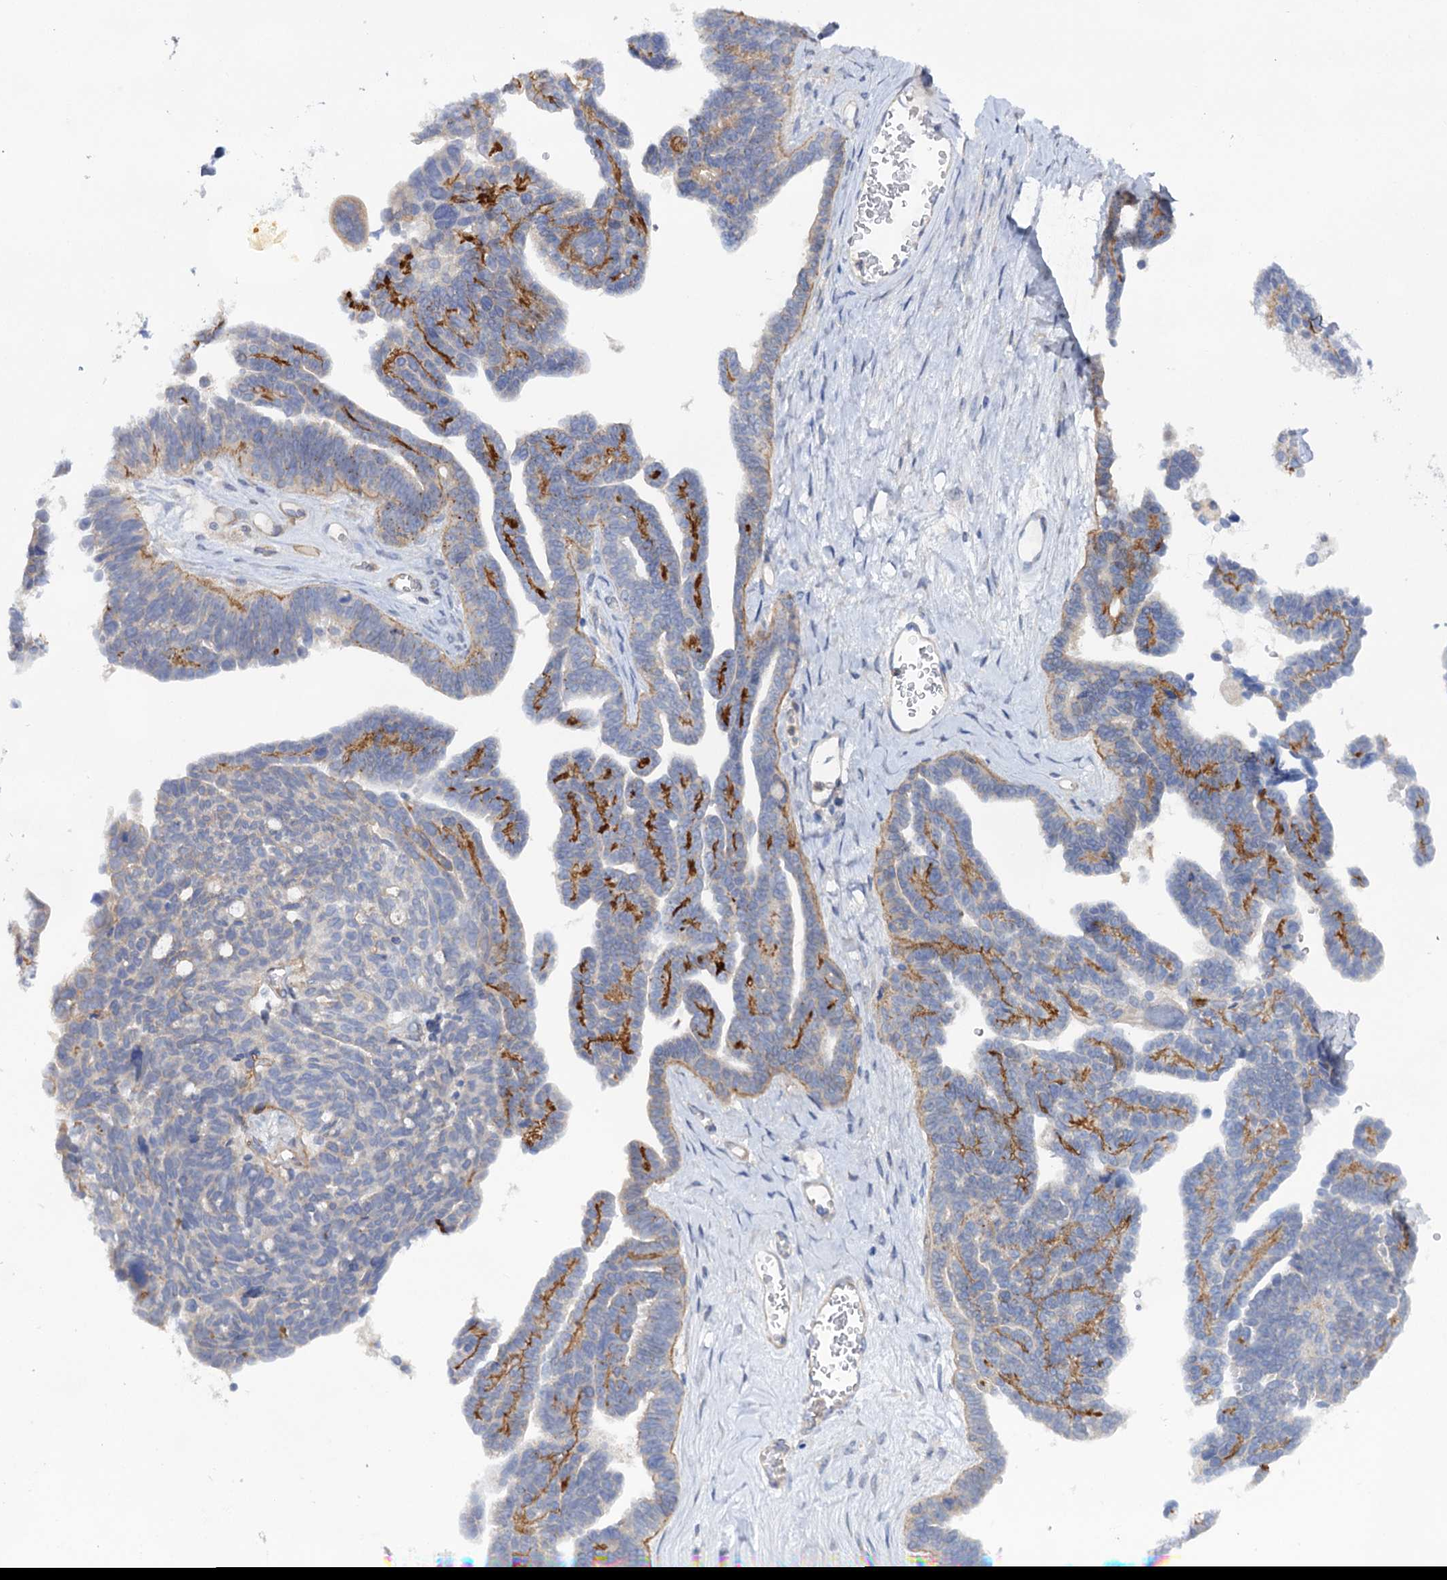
{"staining": {"intensity": "negative", "quantity": "none", "location": "none"}, "tissue": "ovarian cancer", "cell_type": "Tumor cells", "image_type": "cancer", "snomed": [{"axis": "morphology", "description": "Cystadenocarcinoma, serous, NOS"}, {"axis": "topography", "description": "Ovary"}], "caption": "A high-resolution photomicrograph shows IHC staining of ovarian cancer, which exhibits no significant expression in tumor cells.", "gene": "CSAD", "patient": {"sex": "female", "age": 79}}